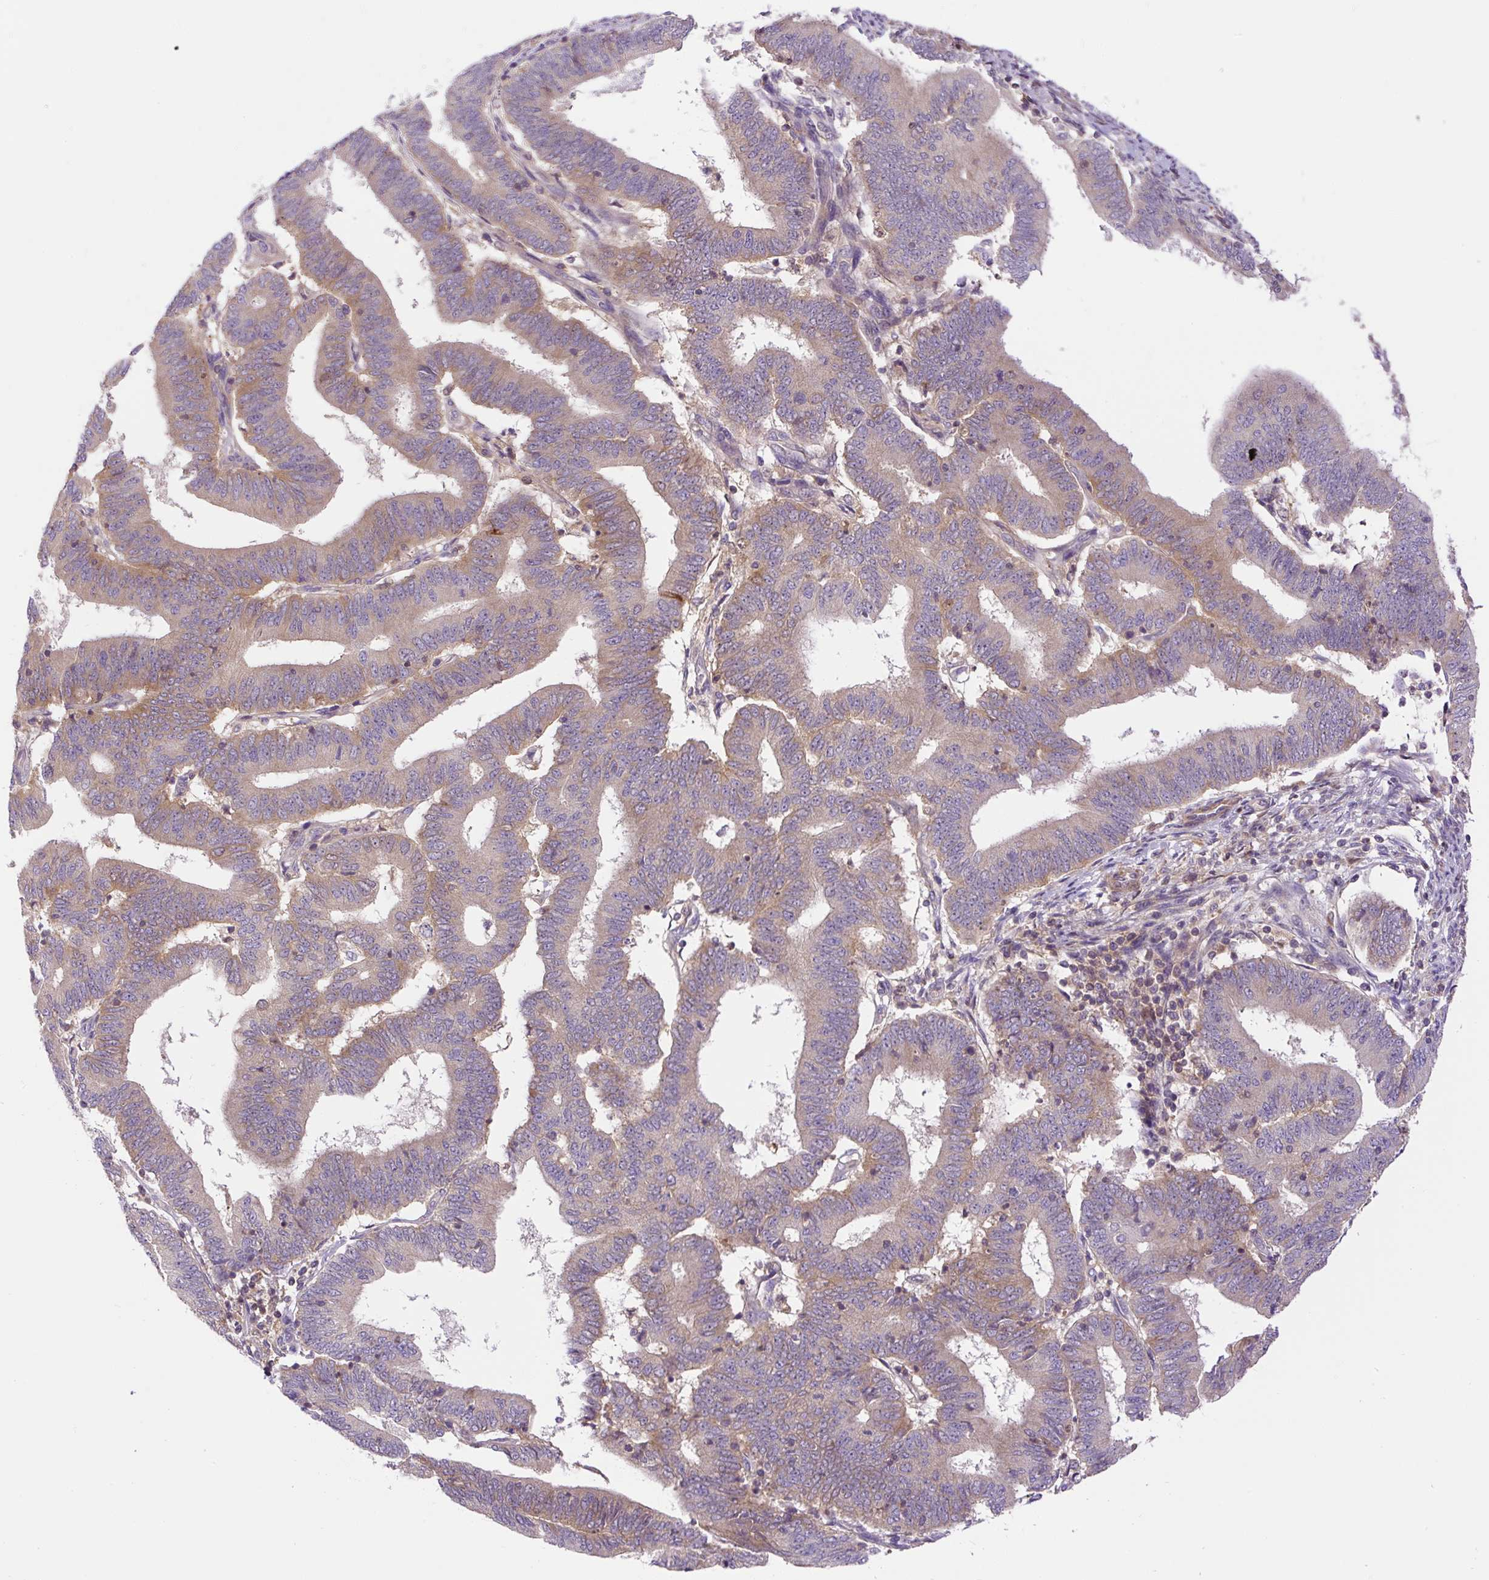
{"staining": {"intensity": "weak", "quantity": "25%-75%", "location": "cytoplasmic/membranous"}, "tissue": "endometrial cancer", "cell_type": "Tumor cells", "image_type": "cancer", "snomed": [{"axis": "morphology", "description": "Adenocarcinoma, NOS"}, {"axis": "topography", "description": "Endometrium"}], "caption": "Protein analysis of endometrial adenocarcinoma tissue reveals weak cytoplasmic/membranous positivity in about 25%-75% of tumor cells. The protein is stained brown, and the nuclei are stained in blue (DAB IHC with brightfield microscopy, high magnification).", "gene": "CCDC28A", "patient": {"sex": "female", "age": 70}}